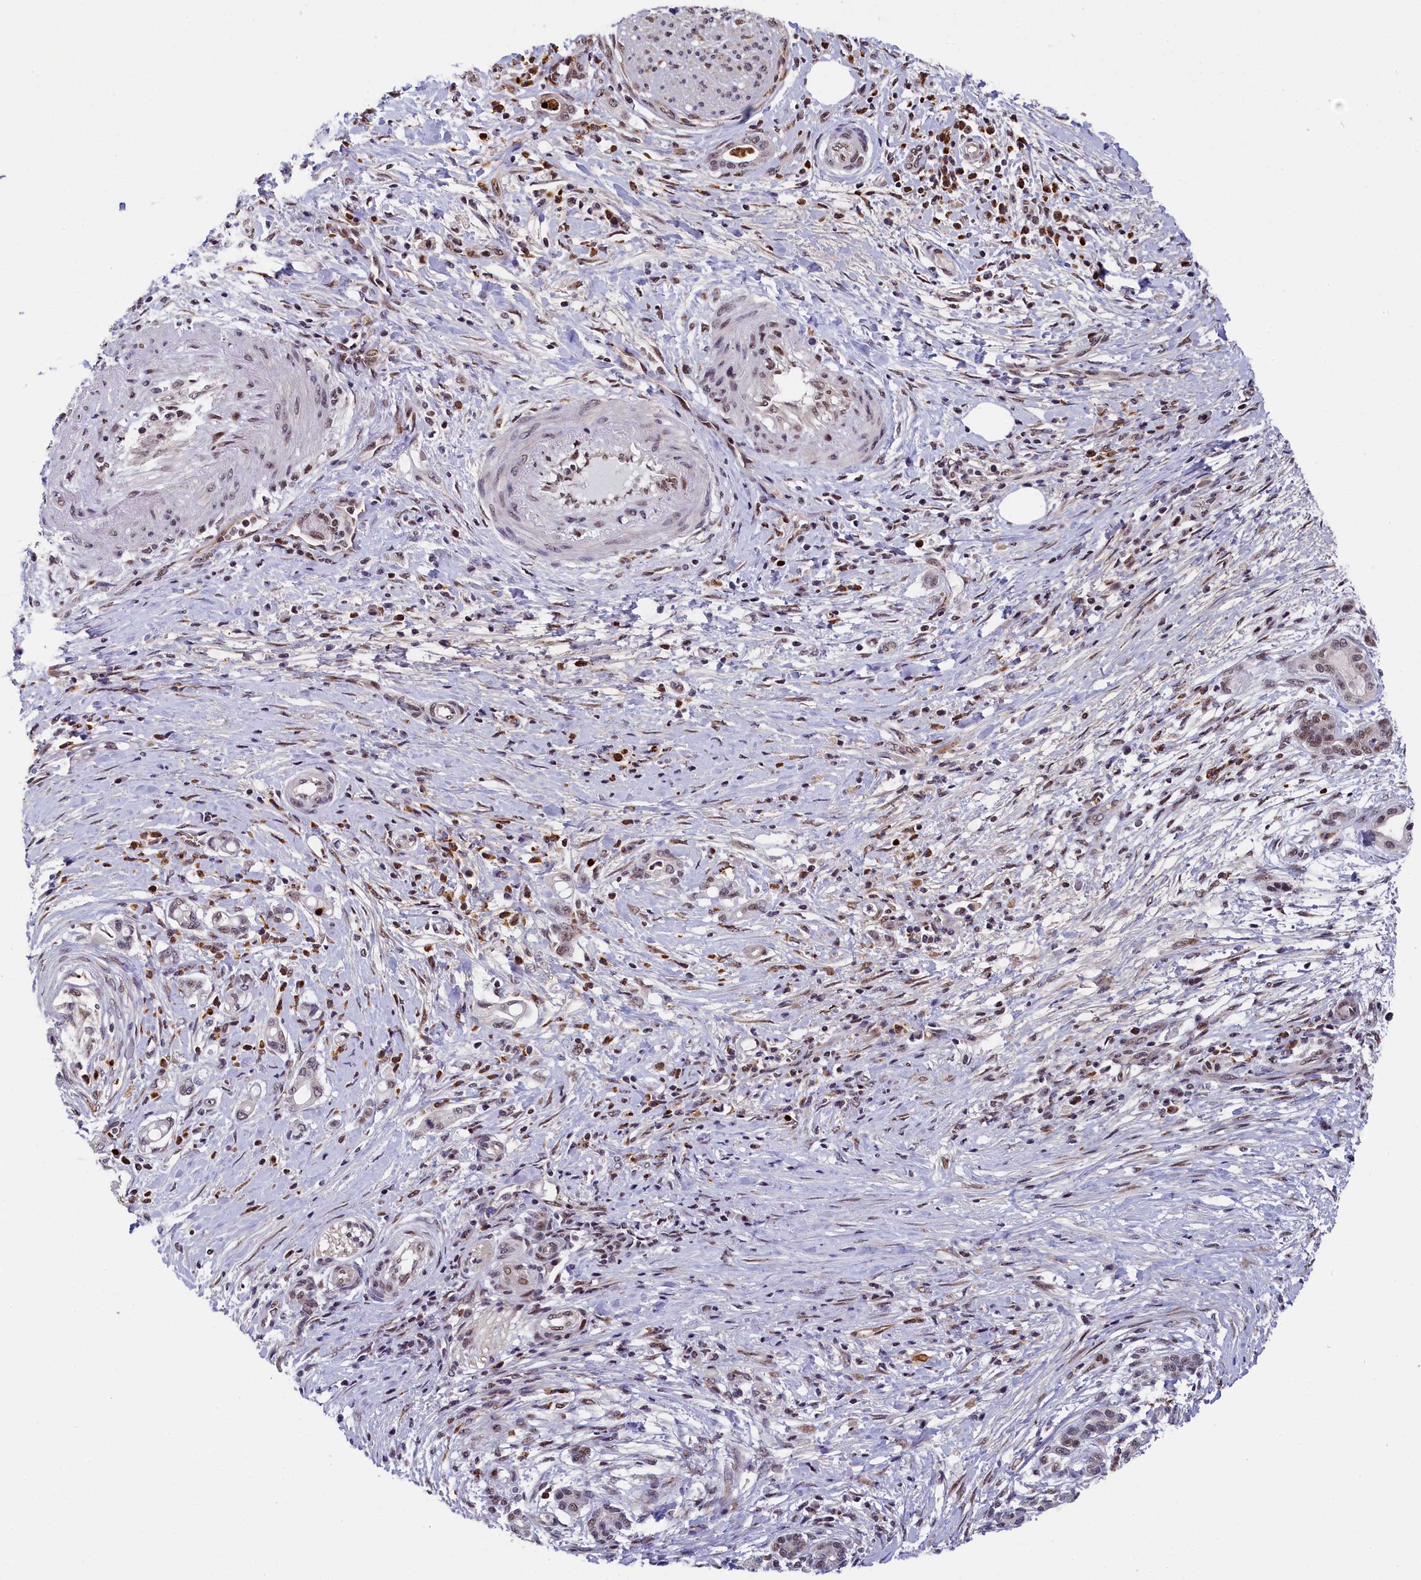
{"staining": {"intensity": "weak", "quantity": "25%-75%", "location": "nuclear"}, "tissue": "pancreatic cancer", "cell_type": "Tumor cells", "image_type": "cancer", "snomed": [{"axis": "morphology", "description": "Adenocarcinoma, NOS"}, {"axis": "topography", "description": "Pancreas"}], "caption": "Tumor cells show weak nuclear staining in about 25%-75% of cells in pancreatic cancer.", "gene": "ADIG", "patient": {"sex": "female", "age": 55}}